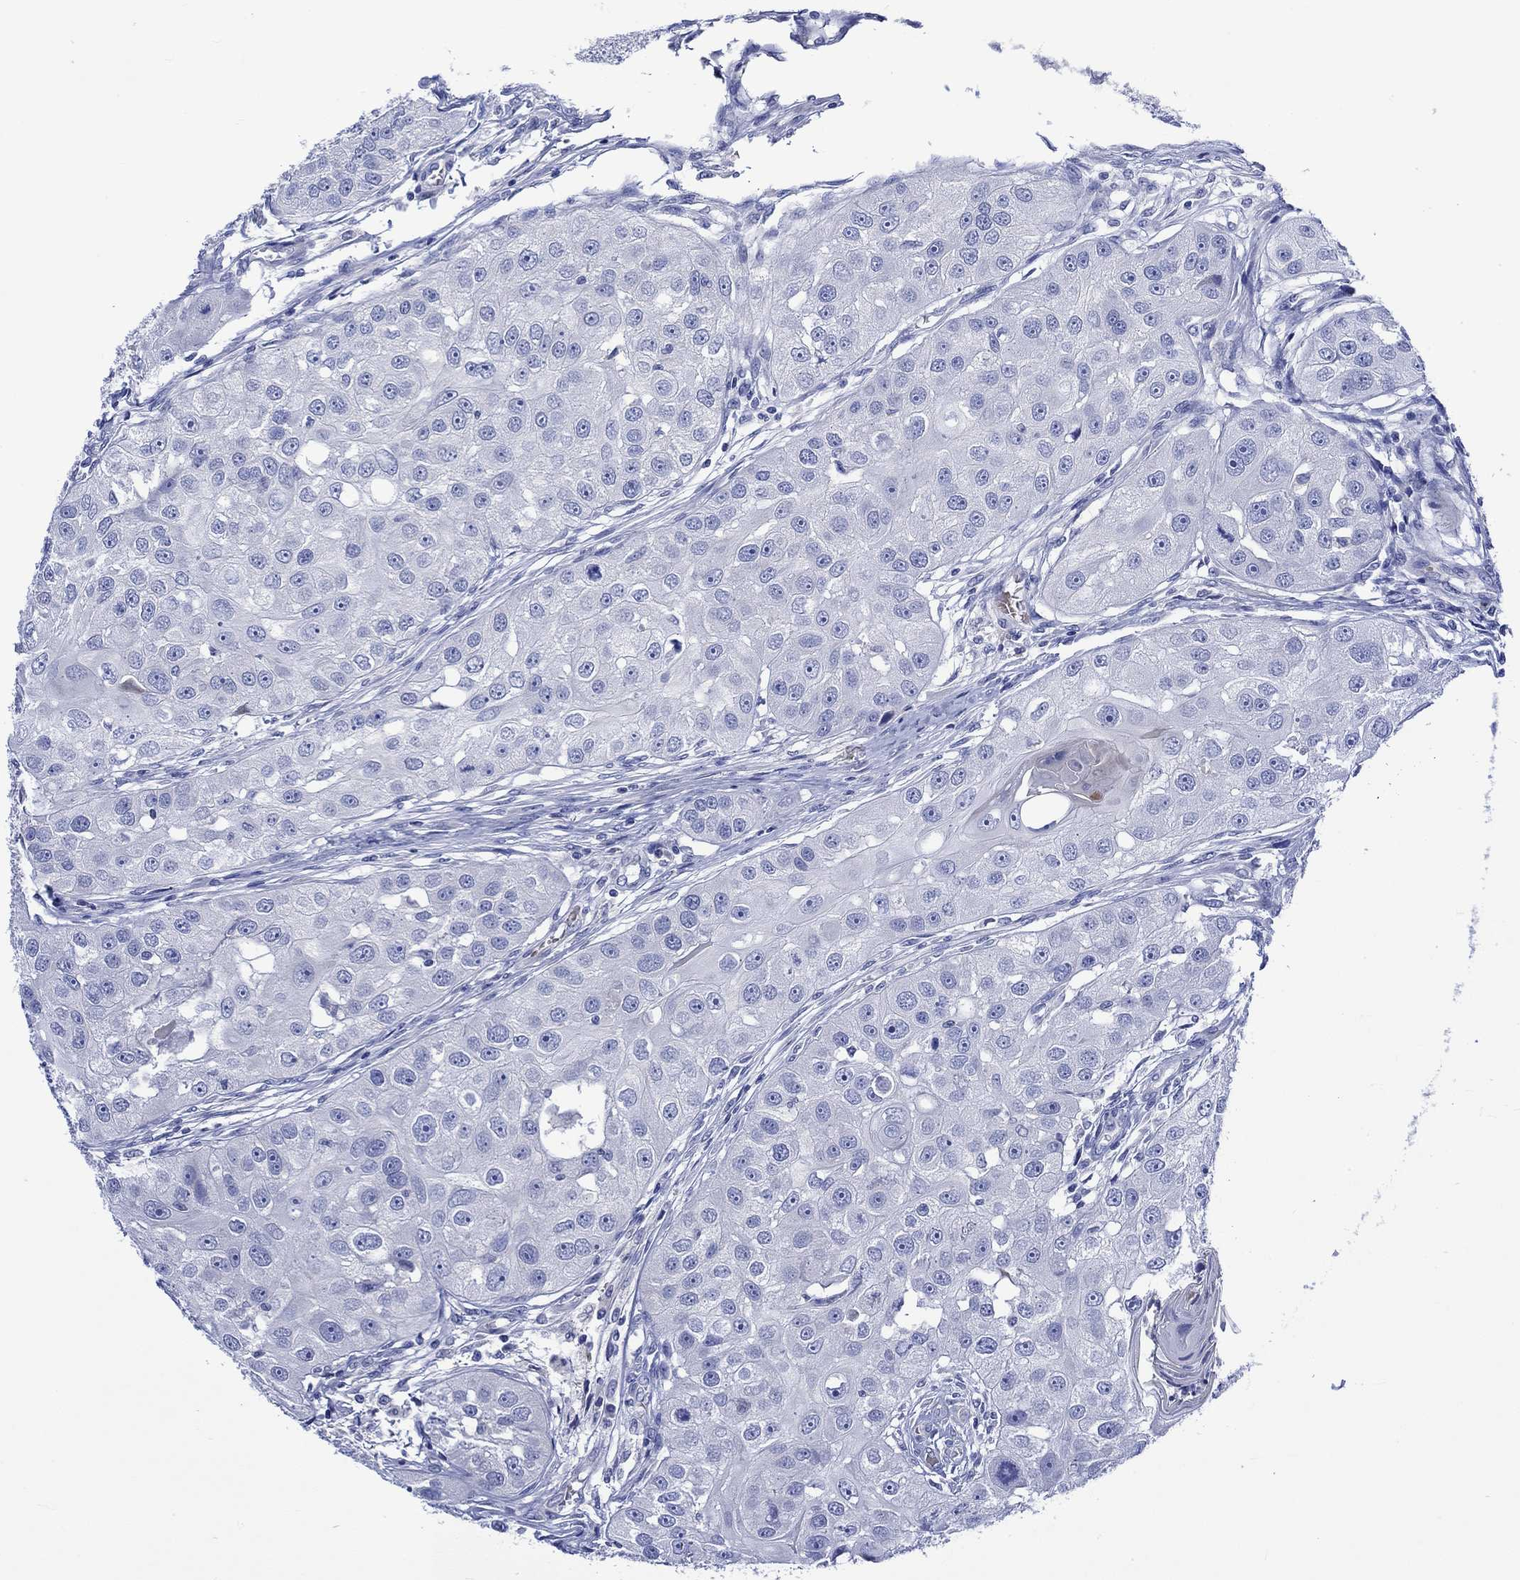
{"staining": {"intensity": "negative", "quantity": "none", "location": "none"}, "tissue": "head and neck cancer", "cell_type": "Tumor cells", "image_type": "cancer", "snomed": [{"axis": "morphology", "description": "Normal tissue, NOS"}, {"axis": "morphology", "description": "Squamous cell carcinoma, NOS"}, {"axis": "topography", "description": "Skeletal muscle"}, {"axis": "topography", "description": "Head-Neck"}], "caption": "Head and neck squamous cell carcinoma was stained to show a protein in brown. There is no significant positivity in tumor cells.", "gene": "NRIP3", "patient": {"sex": "male", "age": 51}}